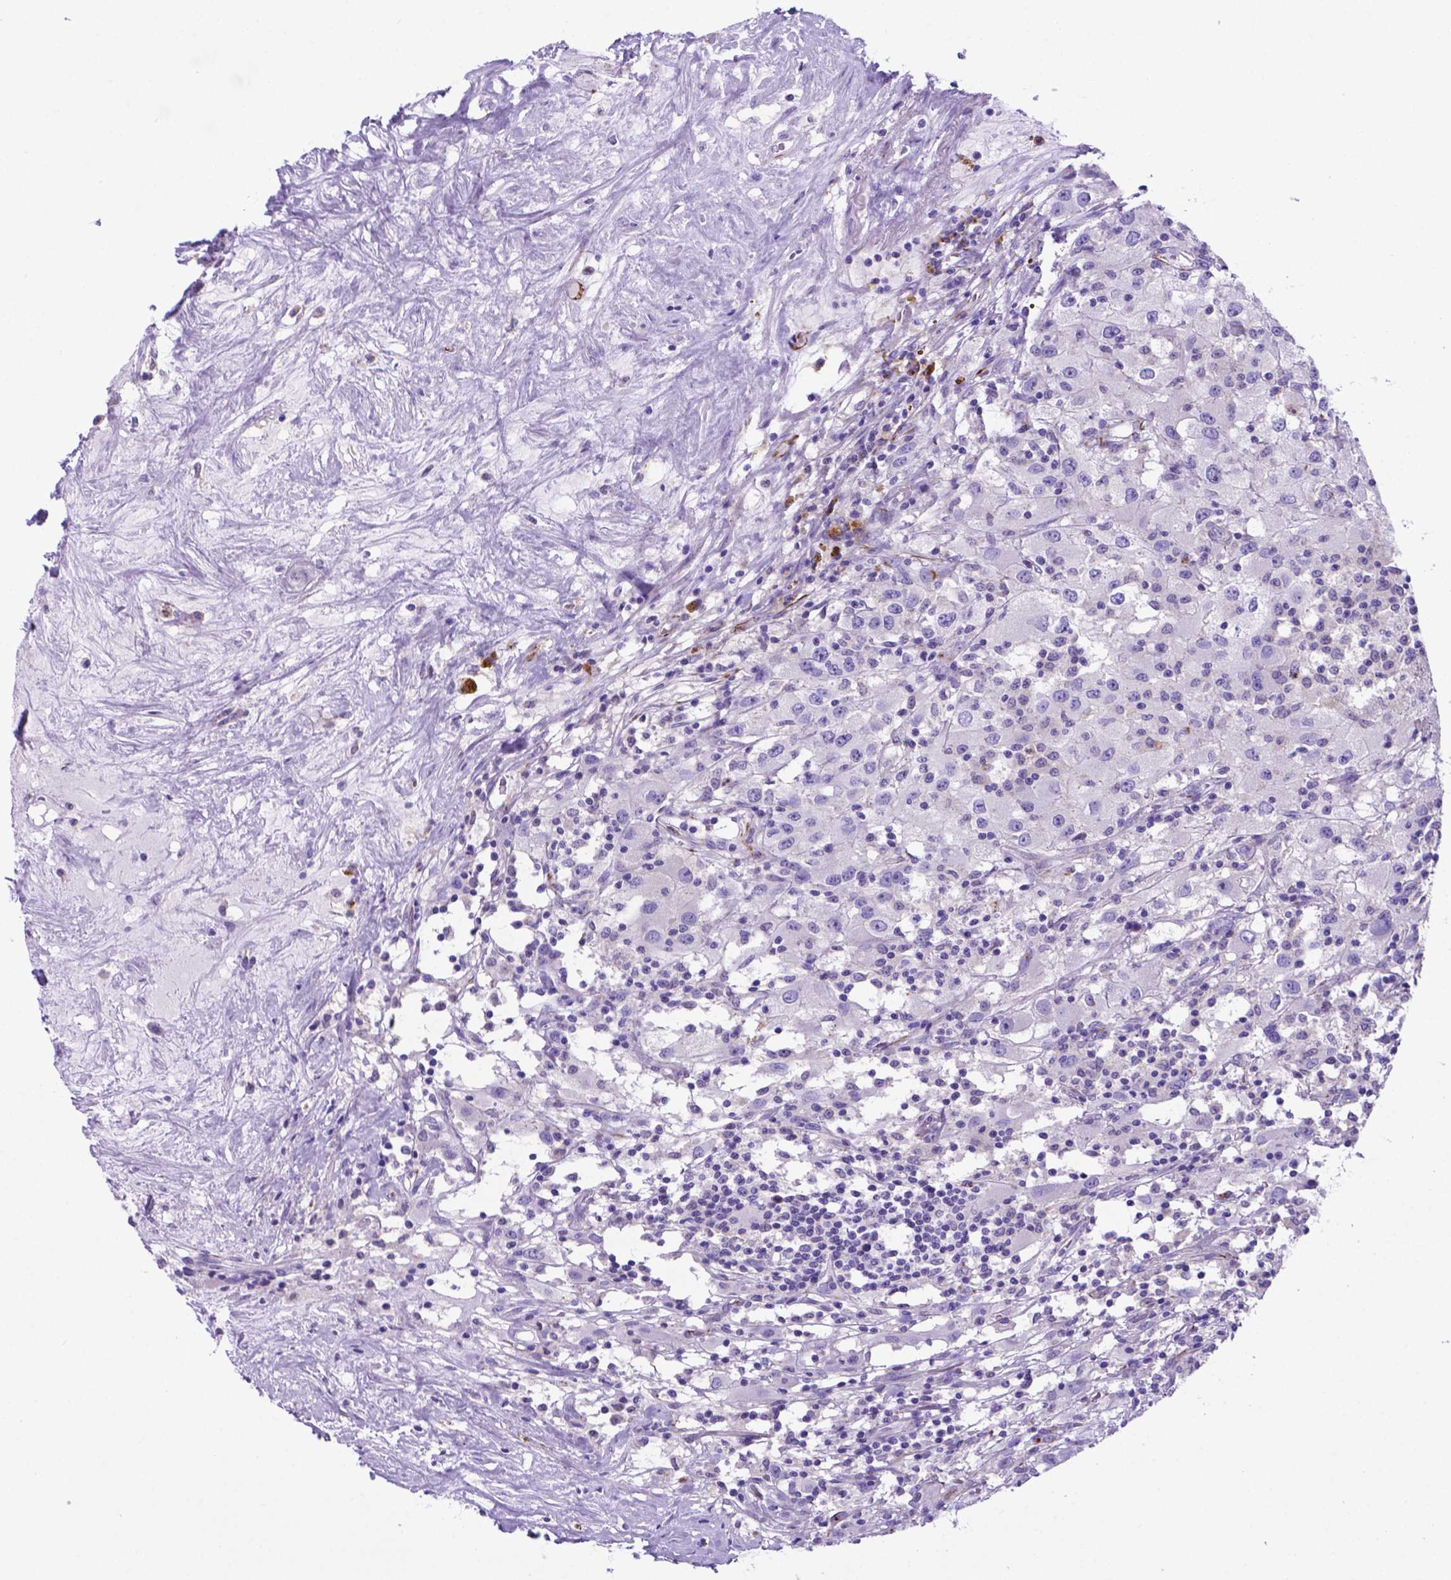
{"staining": {"intensity": "negative", "quantity": "none", "location": "none"}, "tissue": "renal cancer", "cell_type": "Tumor cells", "image_type": "cancer", "snomed": [{"axis": "morphology", "description": "Adenocarcinoma, NOS"}, {"axis": "topography", "description": "Kidney"}], "caption": "Immunohistochemistry of human renal cancer (adenocarcinoma) shows no expression in tumor cells. (DAB IHC visualized using brightfield microscopy, high magnification).", "gene": "LZTR1", "patient": {"sex": "female", "age": 67}}